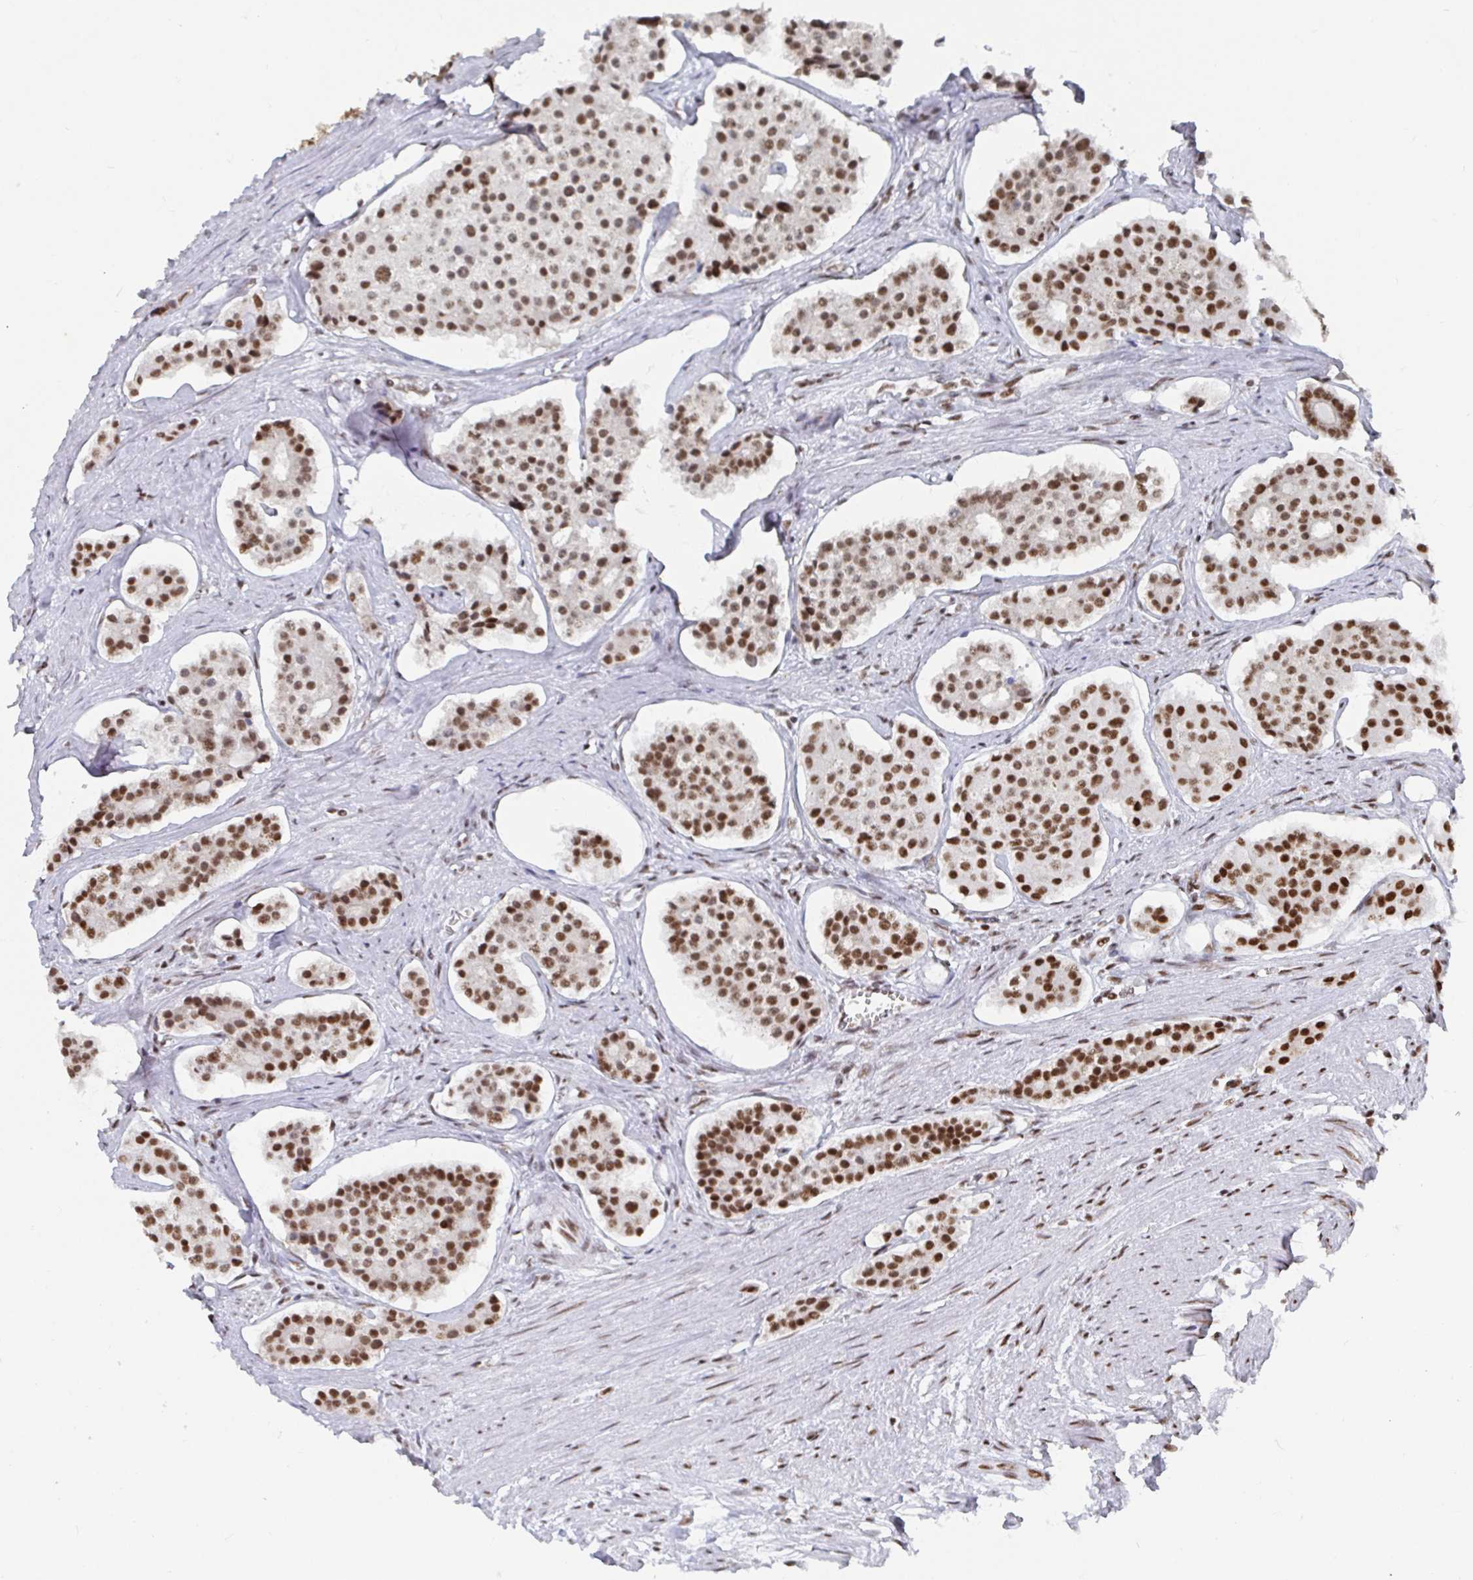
{"staining": {"intensity": "strong", "quantity": "25%-75%", "location": "nuclear"}, "tissue": "carcinoid", "cell_type": "Tumor cells", "image_type": "cancer", "snomed": [{"axis": "morphology", "description": "Carcinoid, malignant, NOS"}, {"axis": "topography", "description": "Small intestine"}], "caption": "Human carcinoid stained with a protein marker exhibits strong staining in tumor cells.", "gene": "EWSR1", "patient": {"sex": "female", "age": 65}}